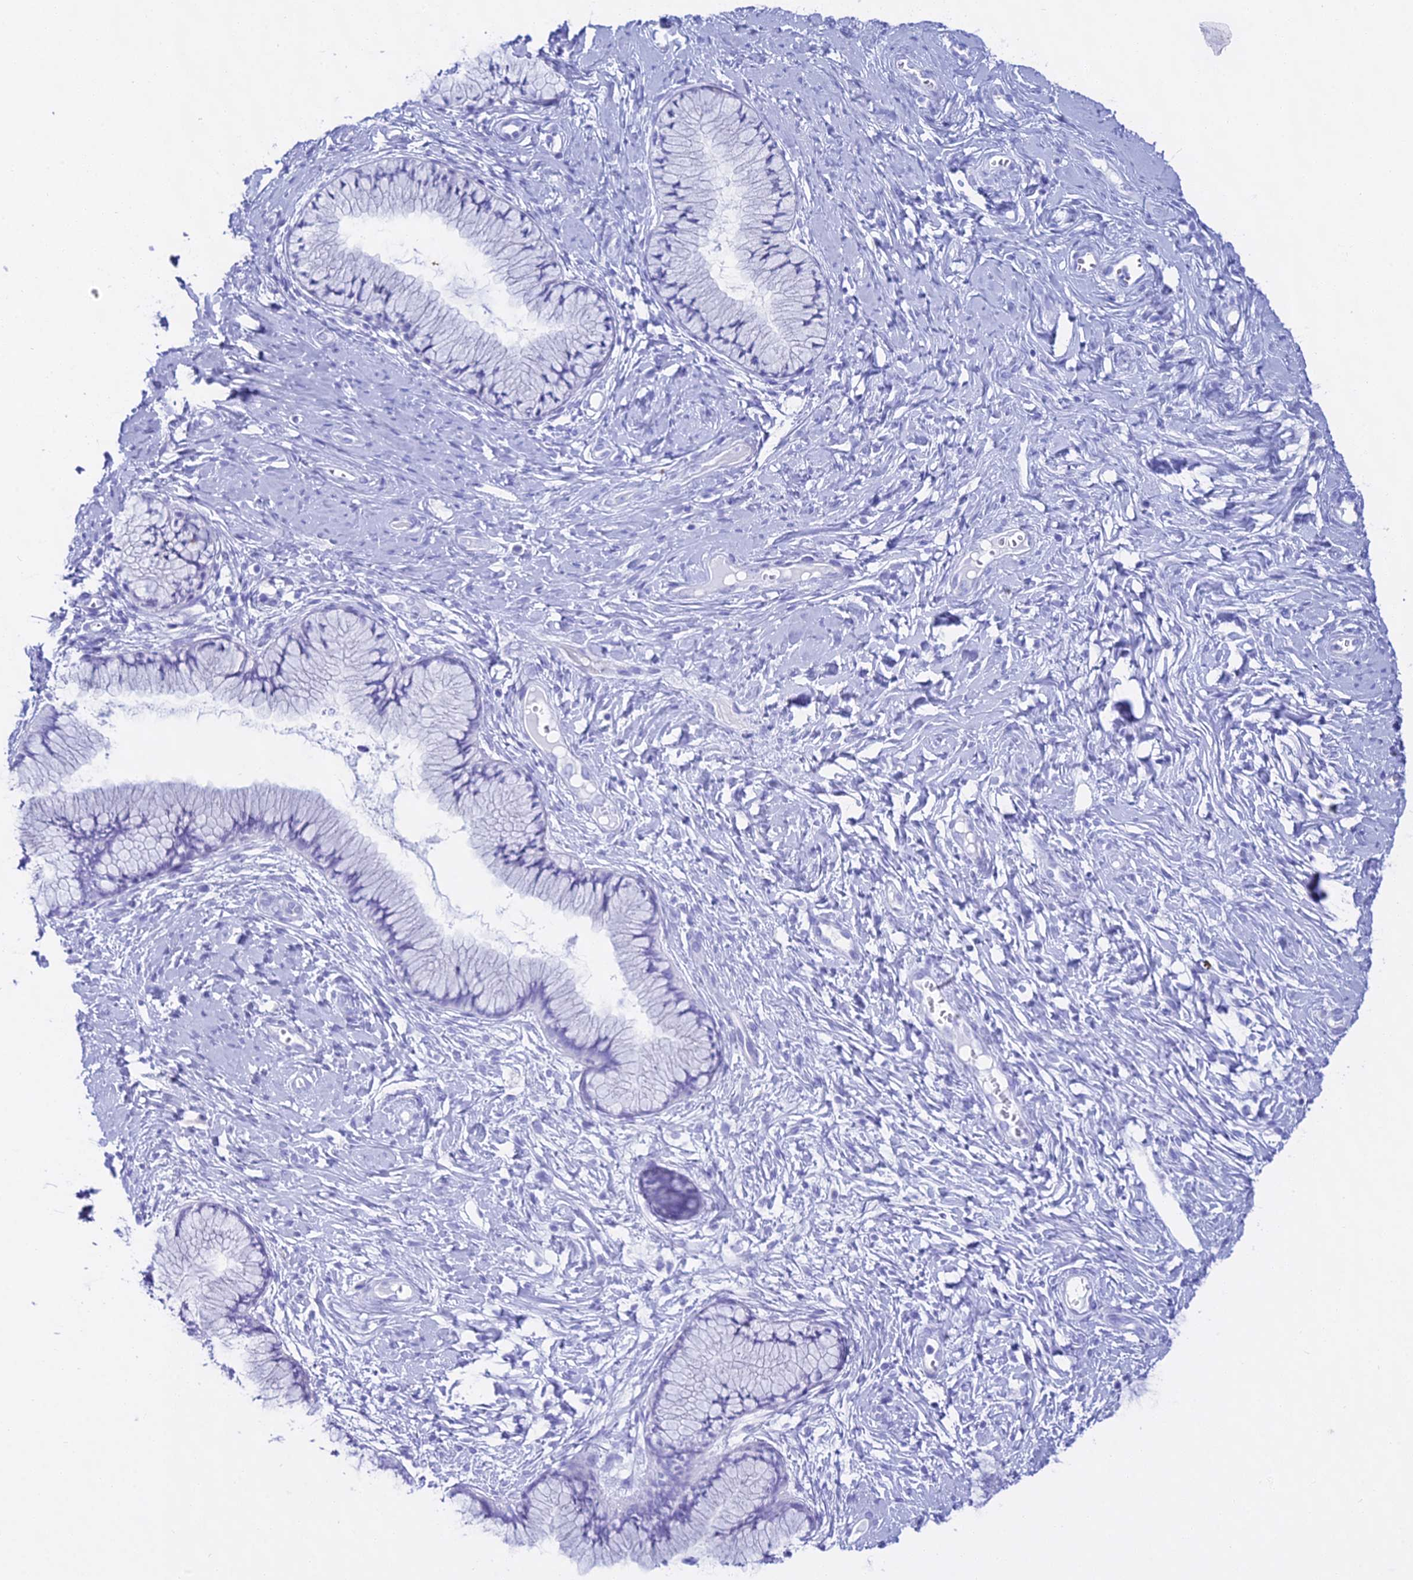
{"staining": {"intensity": "negative", "quantity": "none", "location": "none"}, "tissue": "cervix", "cell_type": "Glandular cells", "image_type": "normal", "snomed": [{"axis": "morphology", "description": "Normal tissue, NOS"}, {"axis": "topography", "description": "Cervix"}], "caption": "A histopathology image of cervix stained for a protein displays no brown staining in glandular cells. The staining was performed using DAB to visualize the protein expression in brown, while the nuclei were stained in blue with hematoxylin (Magnification: 20x).", "gene": "CGB1", "patient": {"sex": "female", "age": 42}}